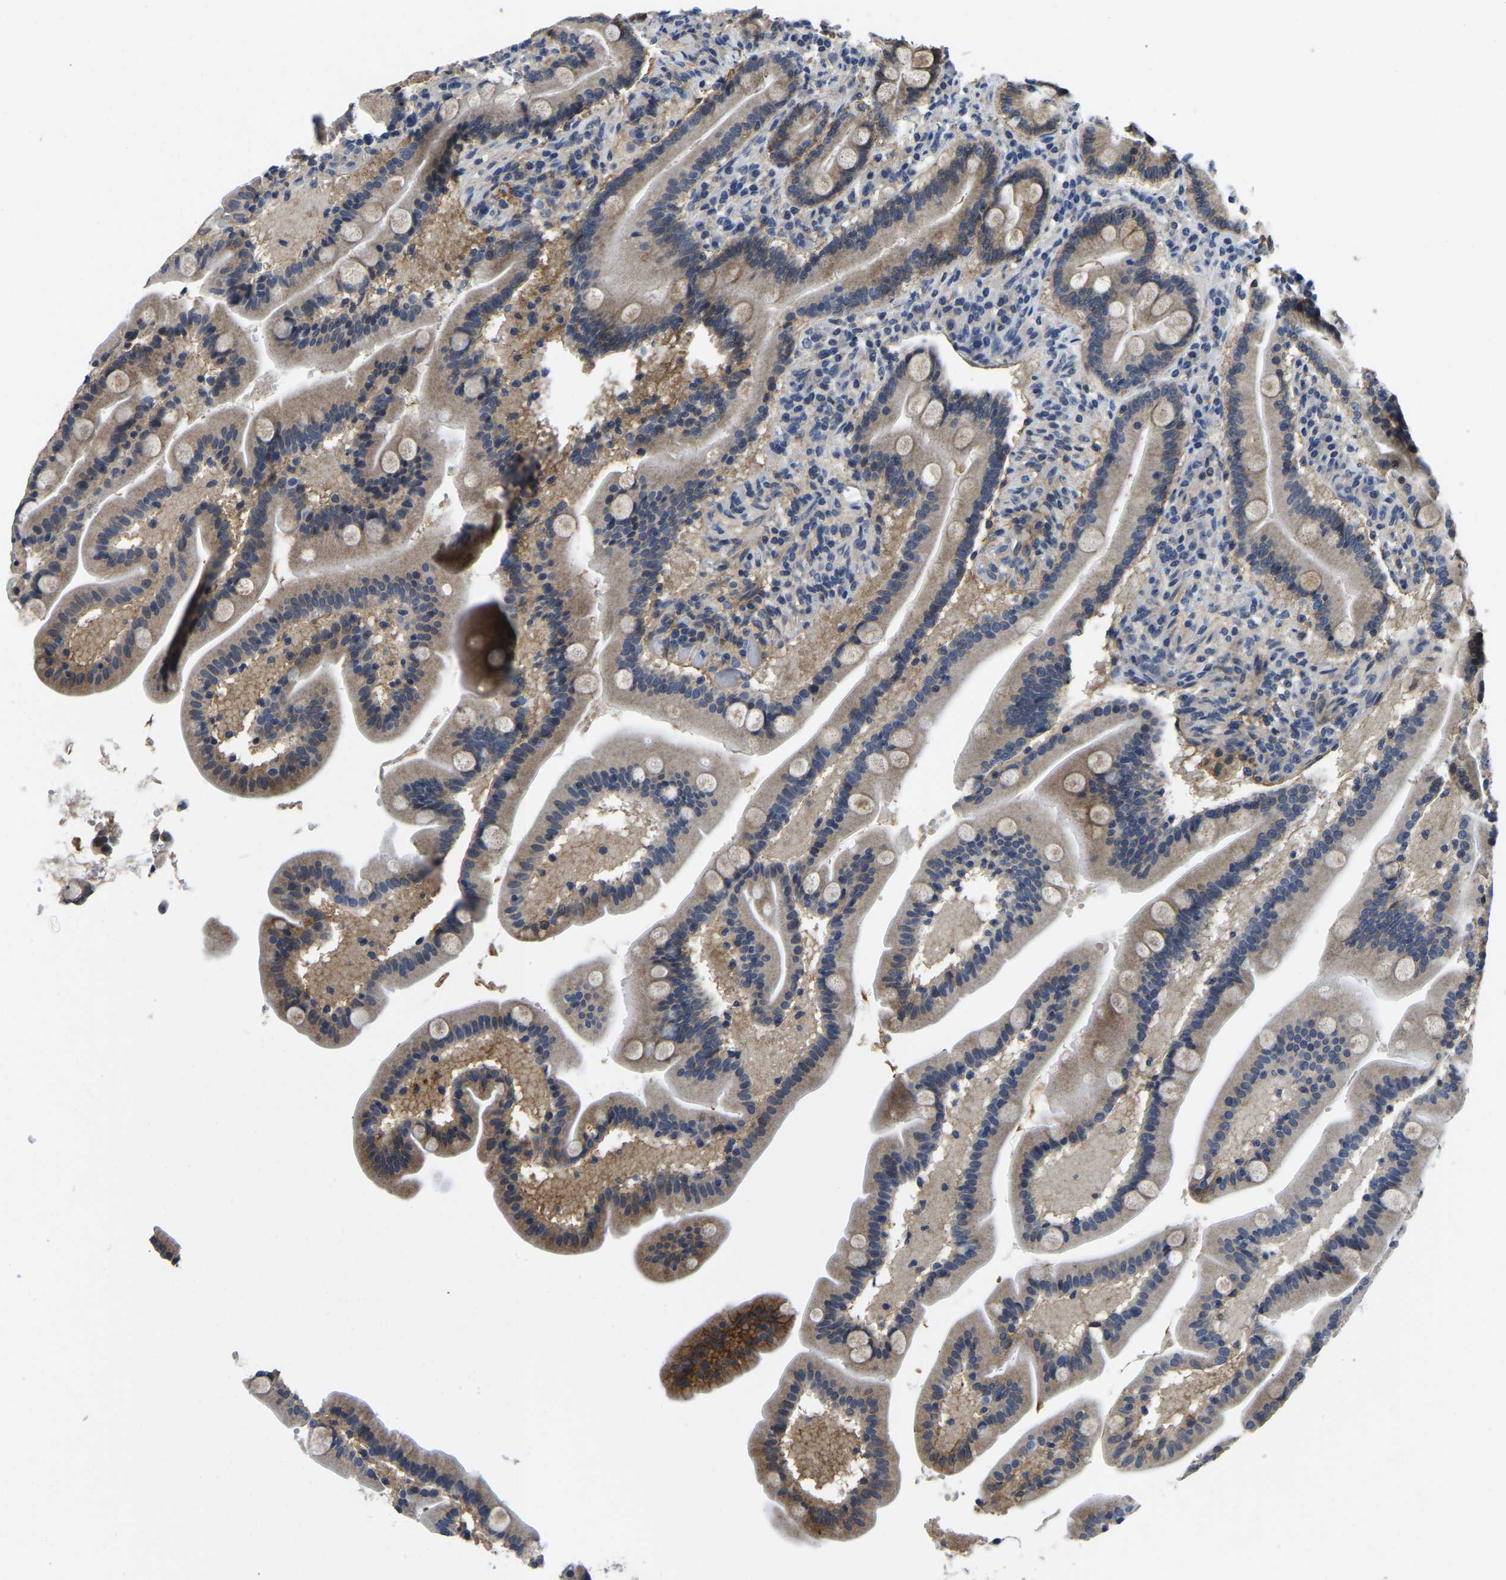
{"staining": {"intensity": "moderate", "quantity": "25%-75%", "location": "cytoplasmic/membranous"}, "tissue": "duodenum", "cell_type": "Glandular cells", "image_type": "normal", "snomed": [{"axis": "morphology", "description": "Normal tissue, NOS"}, {"axis": "topography", "description": "Duodenum"}], "caption": "A high-resolution image shows immunohistochemistry staining of benign duodenum, which exhibits moderate cytoplasmic/membranous expression in approximately 25%-75% of glandular cells. (DAB (3,3'-diaminobenzidine) IHC, brown staining for protein, blue staining for nuclei).", "gene": "ITGA2", "patient": {"sex": "male", "age": 54}}